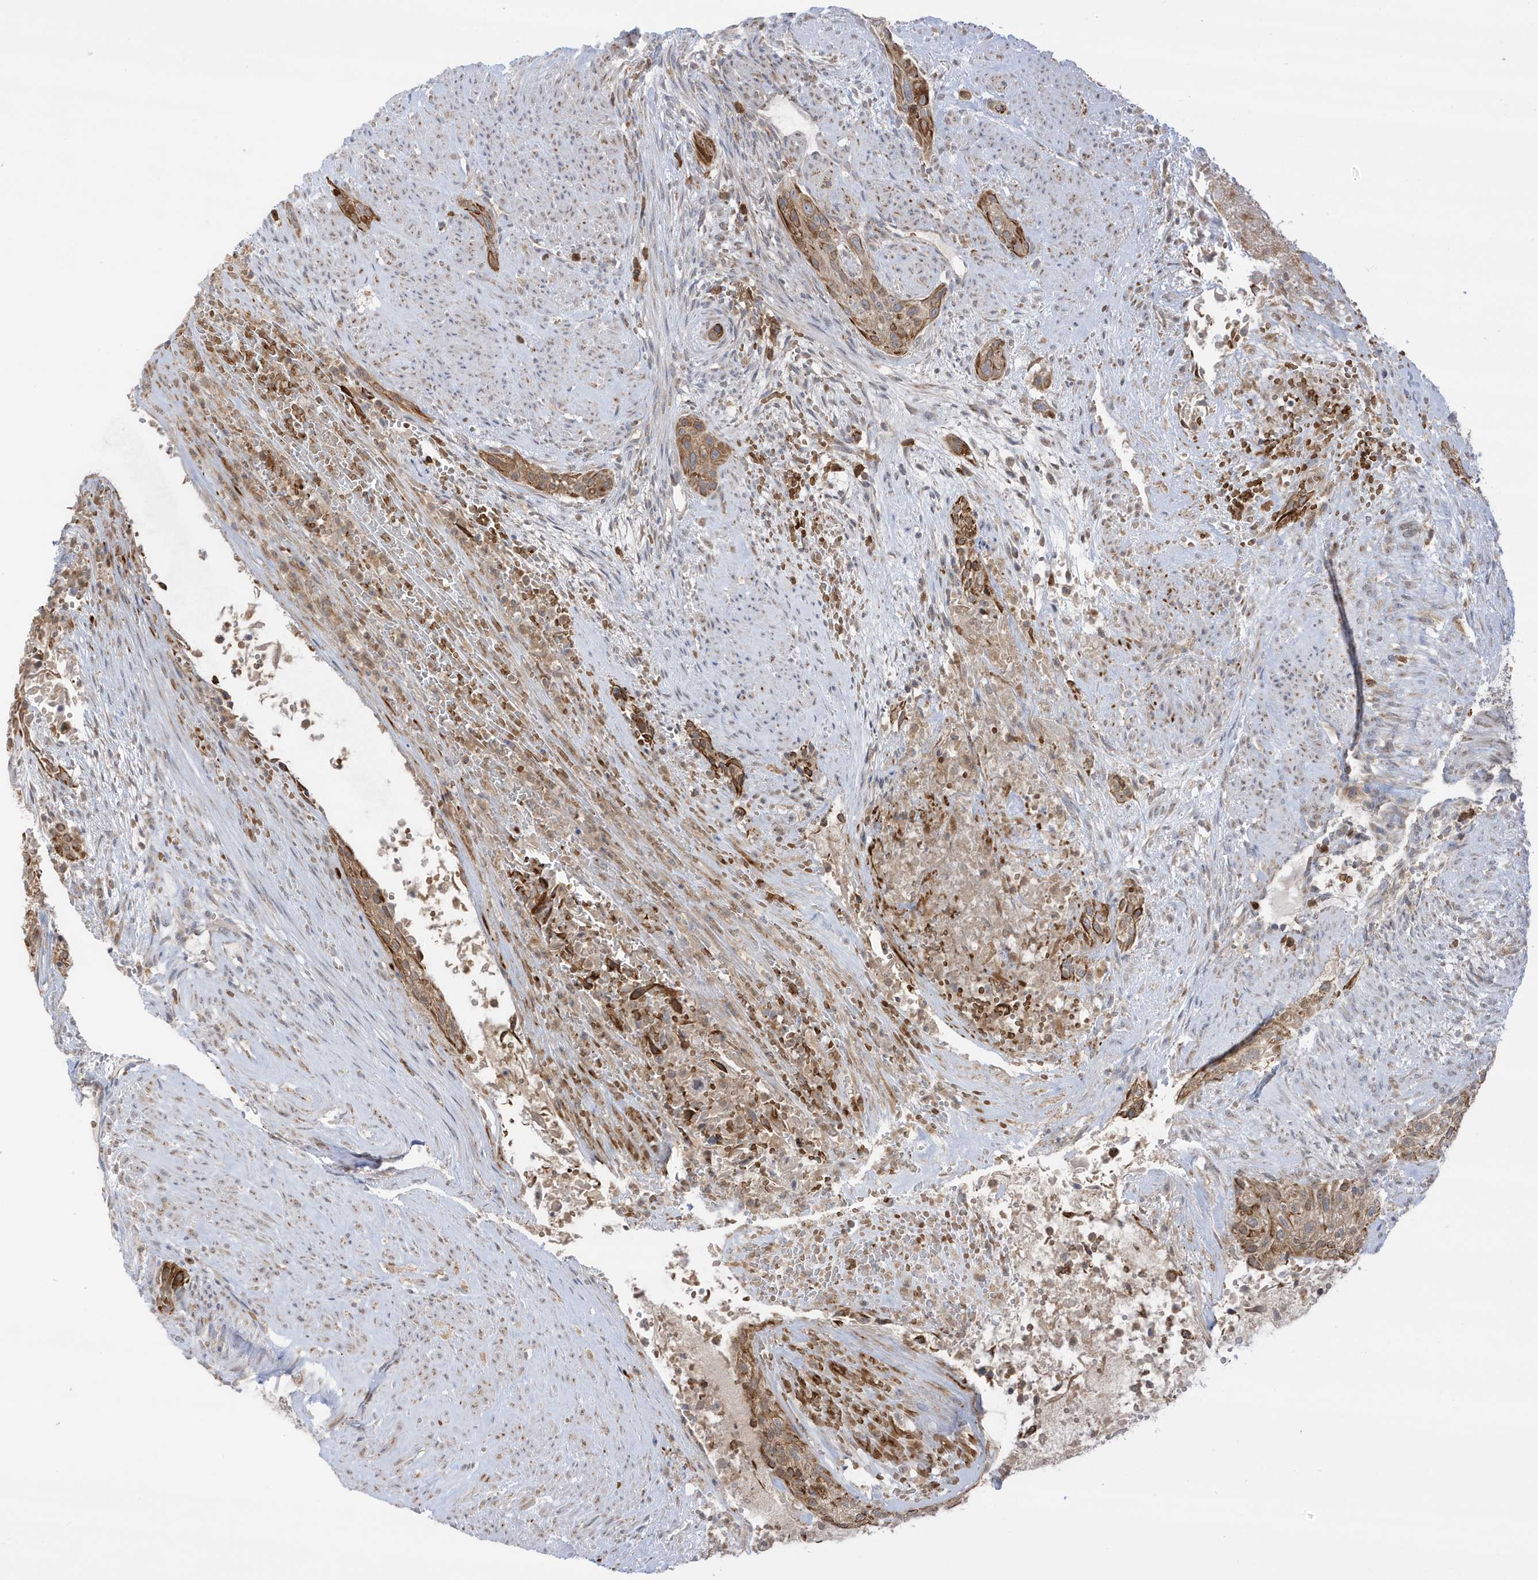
{"staining": {"intensity": "moderate", "quantity": ">75%", "location": "cytoplasmic/membranous"}, "tissue": "urothelial cancer", "cell_type": "Tumor cells", "image_type": "cancer", "snomed": [{"axis": "morphology", "description": "Urothelial carcinoma, High grade"}, {"axis": "topography", "description": "Urinary bladder"}], "caption": "Urothelial carcinoma (high-grade) stained for a protein (brown) exhibits moderate cytoplasmic/membranous positive positivity in about >75% of tumor cells.", "gene": "NPPC", "patient": {"sex": "male", "age": 35}}